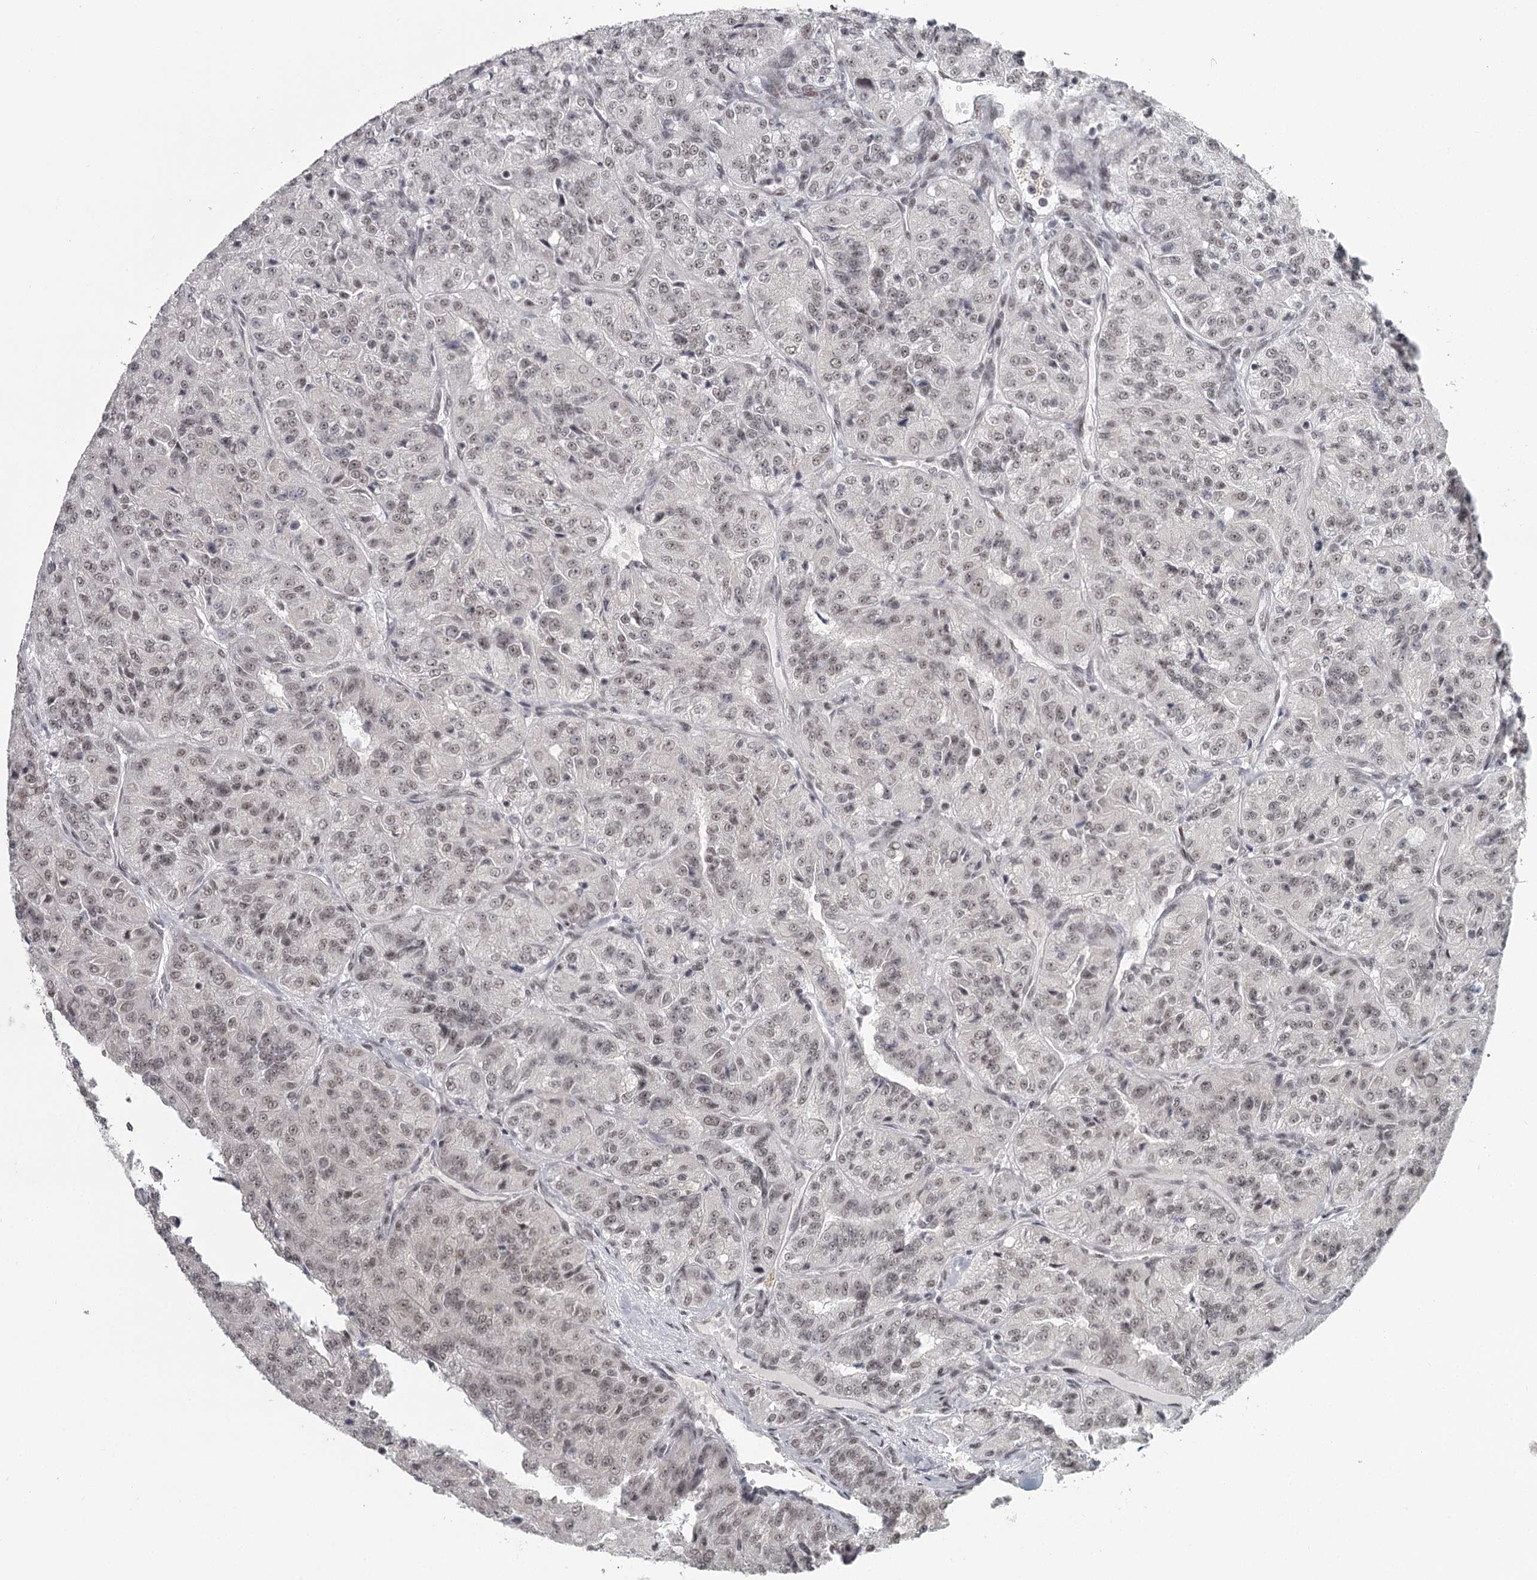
{"staining": {"intensity": "weak", "quantity": ">75%", "location": "nuclear"}, "tissue": "renal cancer", "cell_type": "Tumor cells", "image_type": "cancer", "snomed": [{"axis": "morphology", "description": "Adenocarcinoma, NOS"}, {"axis": "topography", "description": "Kidney"}], "caption": "This is an image of immunohistochemistry (IHC) staining of renal cancer (adenocarcinoma), which shows weak expression in the nuclear of tumor cells.", "gene": "FAM13C", "patient": {"sex": "female", "age": 63}}